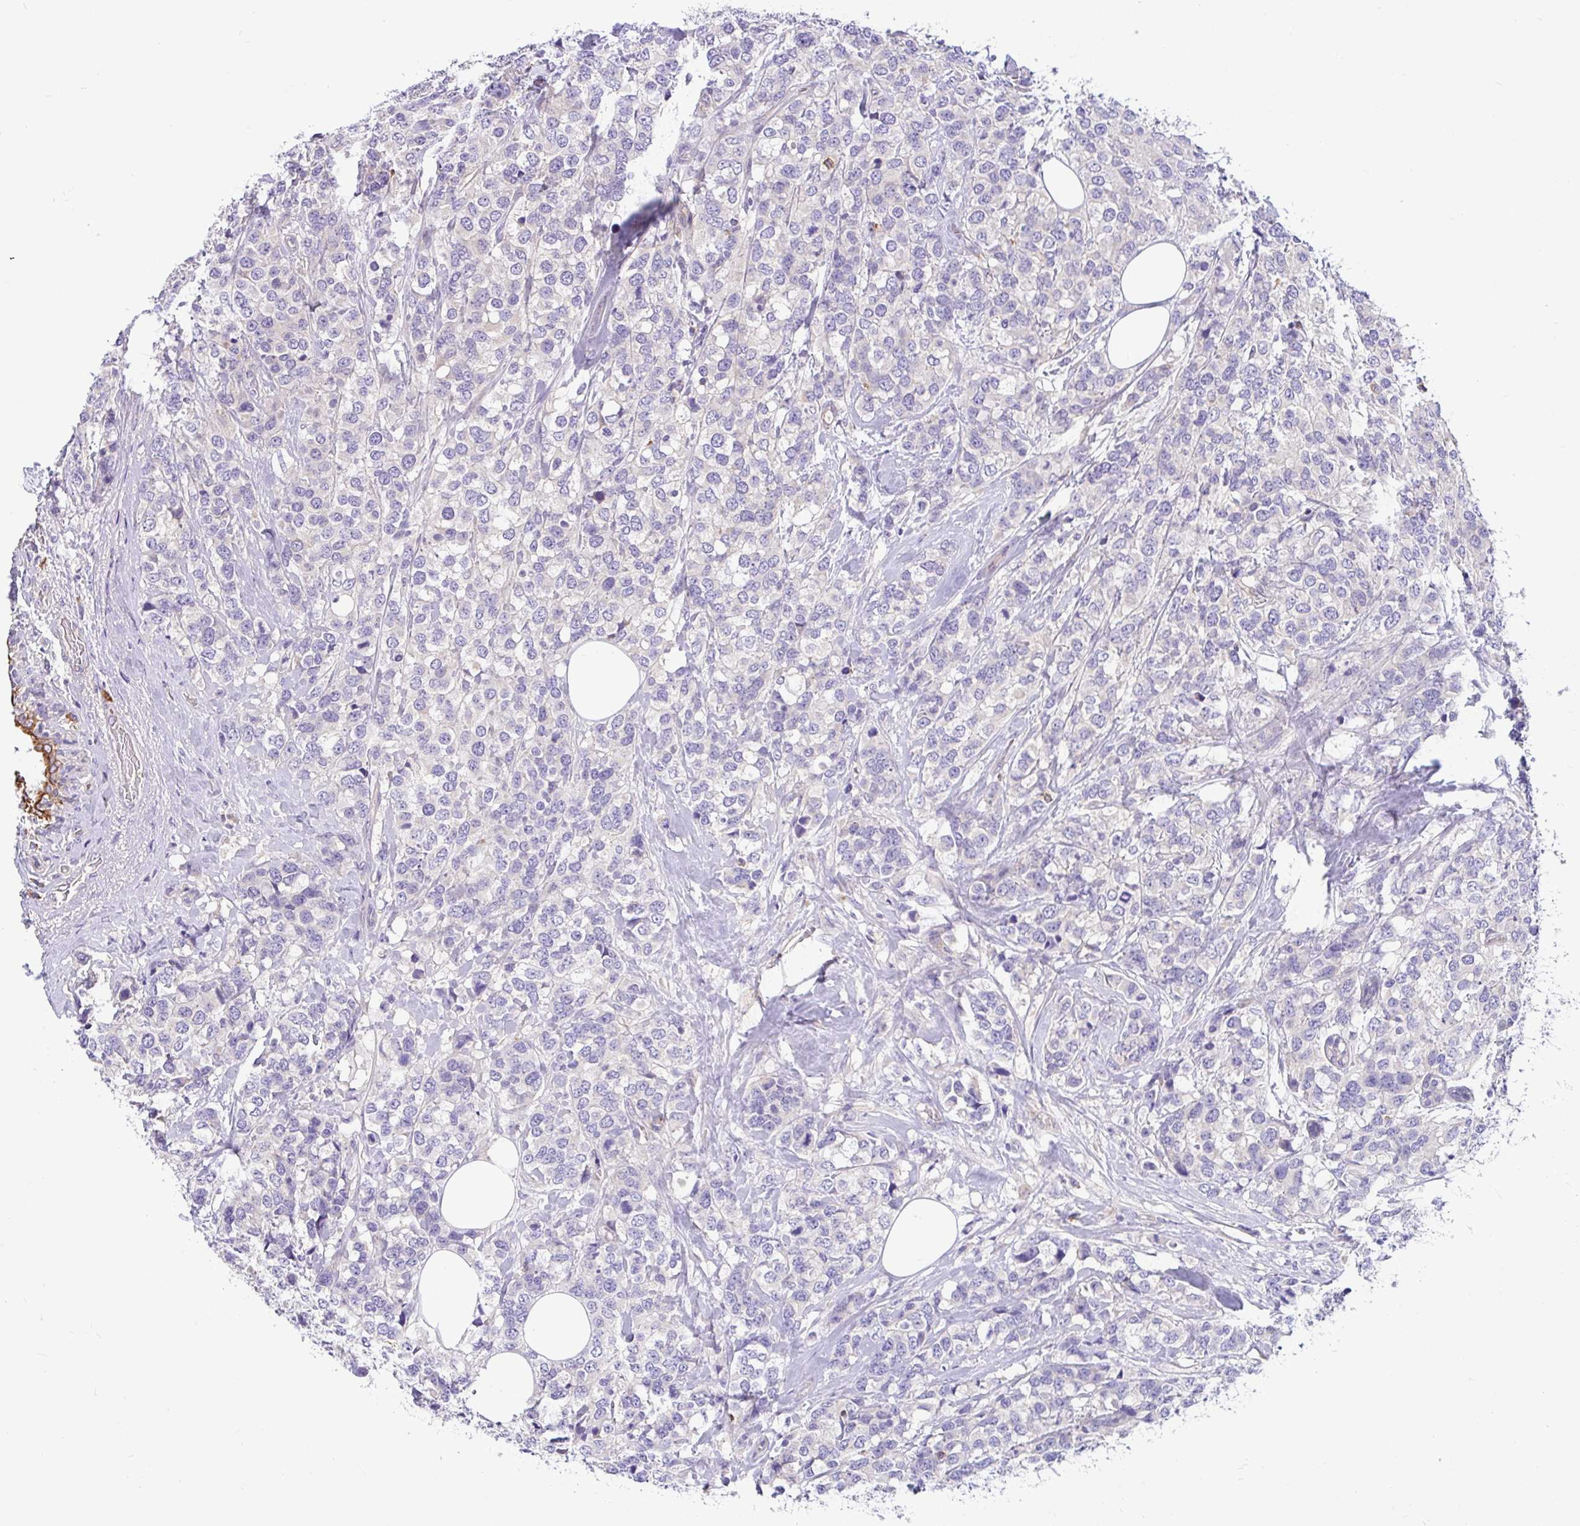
{"staining": {"intensity": "negative", "quantity": "none", "location": "none"}, "tissue": "breast cancer", "cell_type": "Tumor cells", "image_type": "cancer", "snomed": [{"axis": "morphology", "description": "Lobular carcinoma"}, {"axis": "topography", "description": "Breast"}], "caption": "The micrograph shows no staining of tumor cells in breast cancer. Nuclei are stained in blue.", "gene": "LRRC26", "patient": {"sex": "female", "age": 59}}